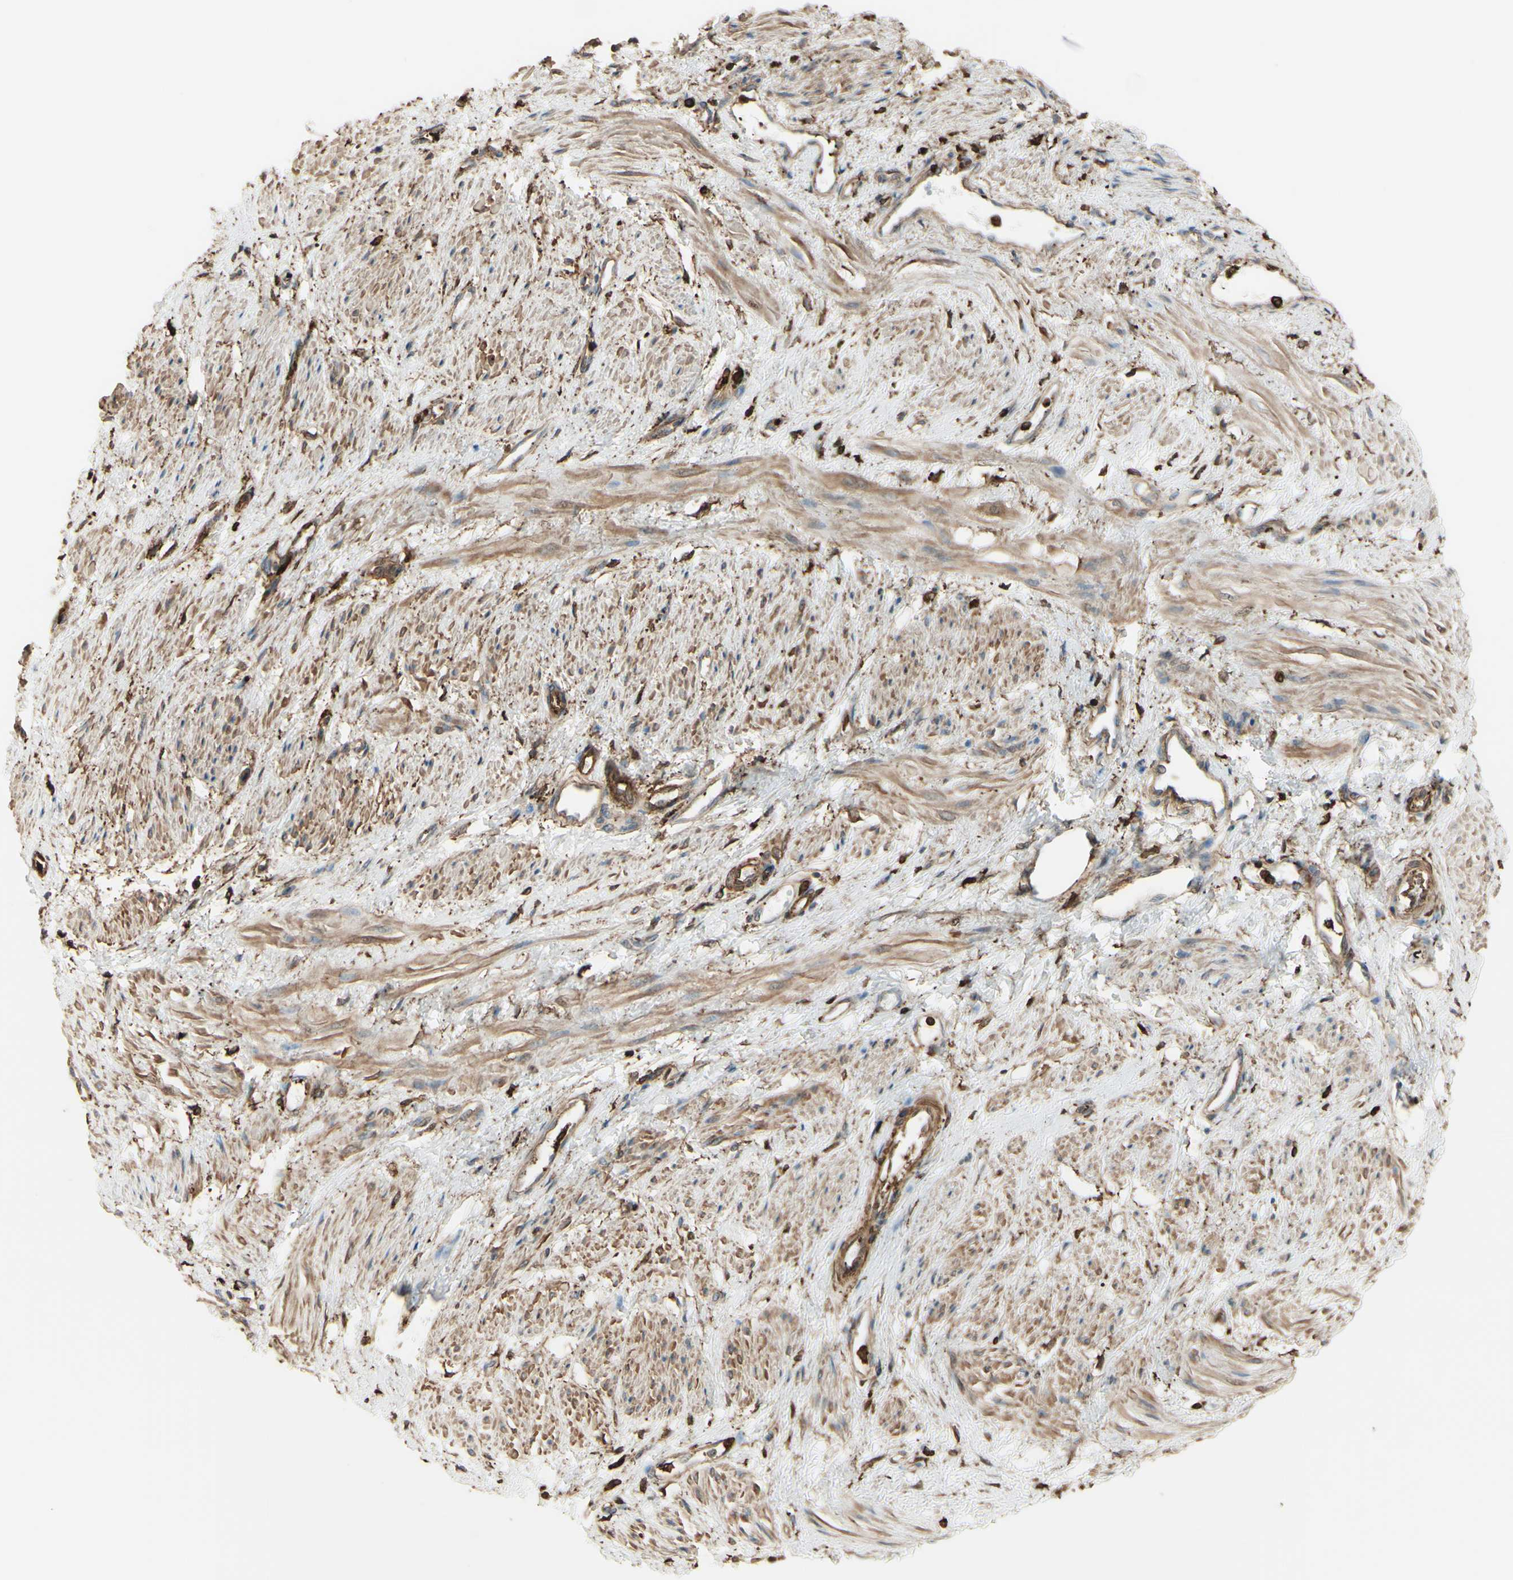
{"staining": {"intensity": "weak", "quantity": ">75%", "location": "cytoplasmic/membranous"}, "tissue": "smooth muscle", "cell_type": "Smooth muscle cells", "image_type": "normal", "snomed": [{"axis": "morphology", "description": "Normal tissue, NOS"}, {"axis": "topography", "description": "Smooth muscle"}, {"axis": "topography", "description": "Uterus"}], "caption": "Protein staining exhibits weak cytoplasmic/membranous positivity in about >75% of smooth muscle cells in normal smooth muscle. The protein of interest is stained brown, and the nuclei are stained in blue (DAB IHC with brightfield microscopy, high magnification).", "gene": "GSN", "patient": {"sex": "female", "age": 39}}